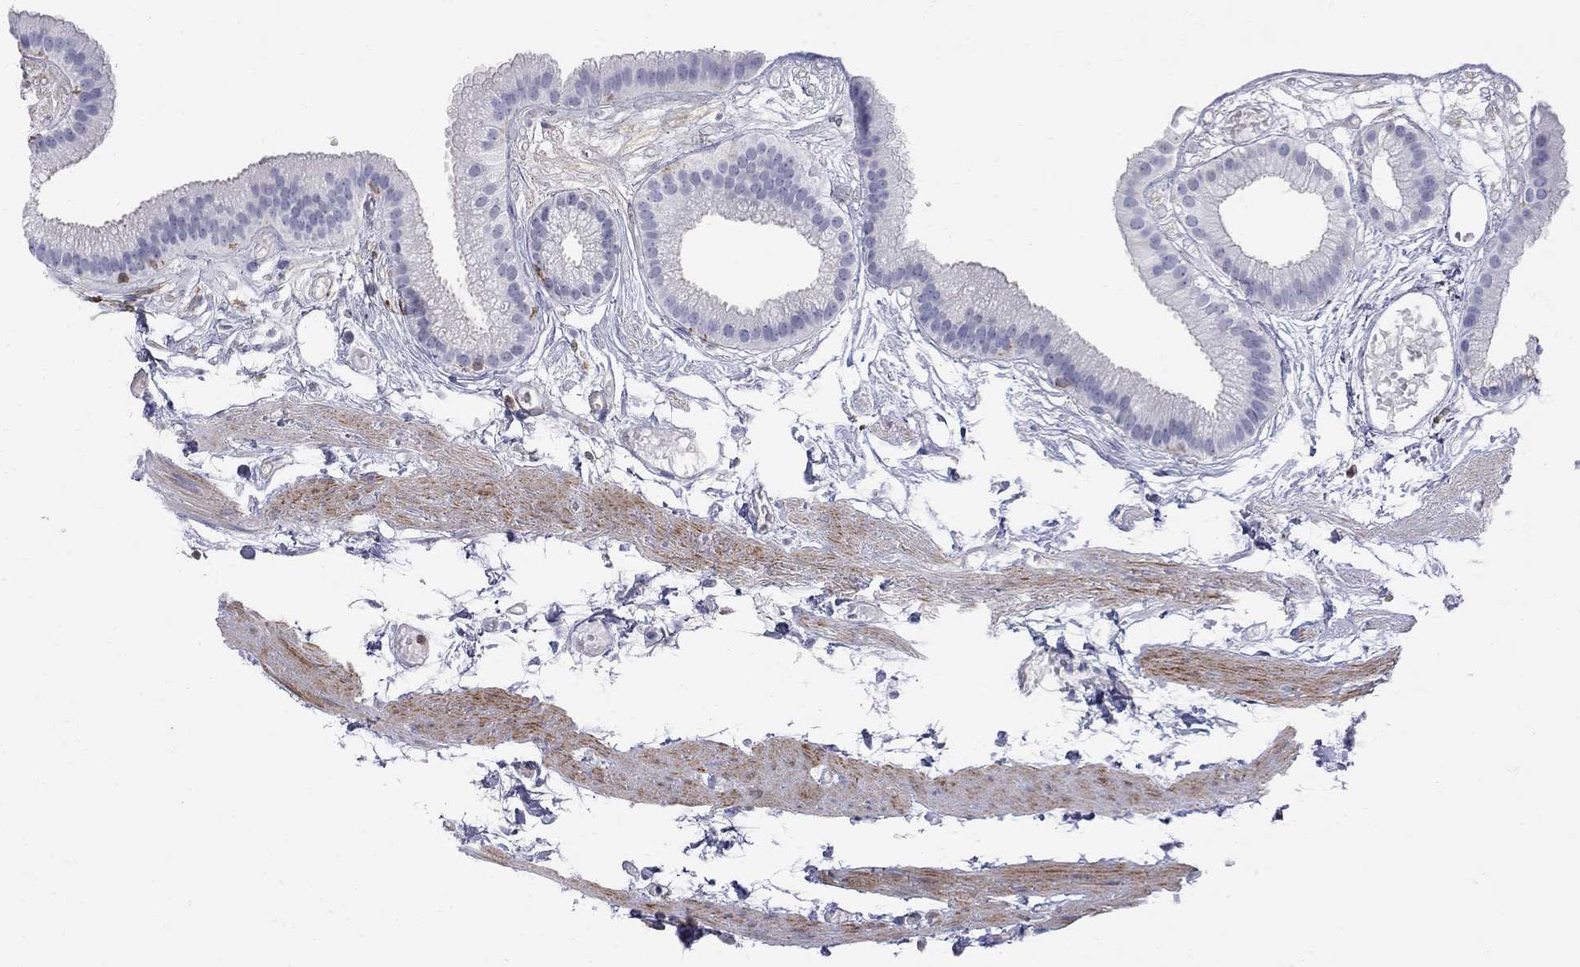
{"staining": {"intensity": "negative", "quantity": "none", "location": "none"}, "tissue": "gallbladder", "cell_type": "Glandular cells", "image_type": "normal", "snomed": [{"axis": "morphology", "description": "Normal tissue, NOS"}, {"axis": "topography", "description": "Gallbladder"}], "caption": "Glandular cells are negative for brown protein staining in benign gallbladder. (Immunohistochemistry, brightfield microscopy, high magnification).", "gene": "ABI3", "patient": {"sex": "female", "age": 45}}